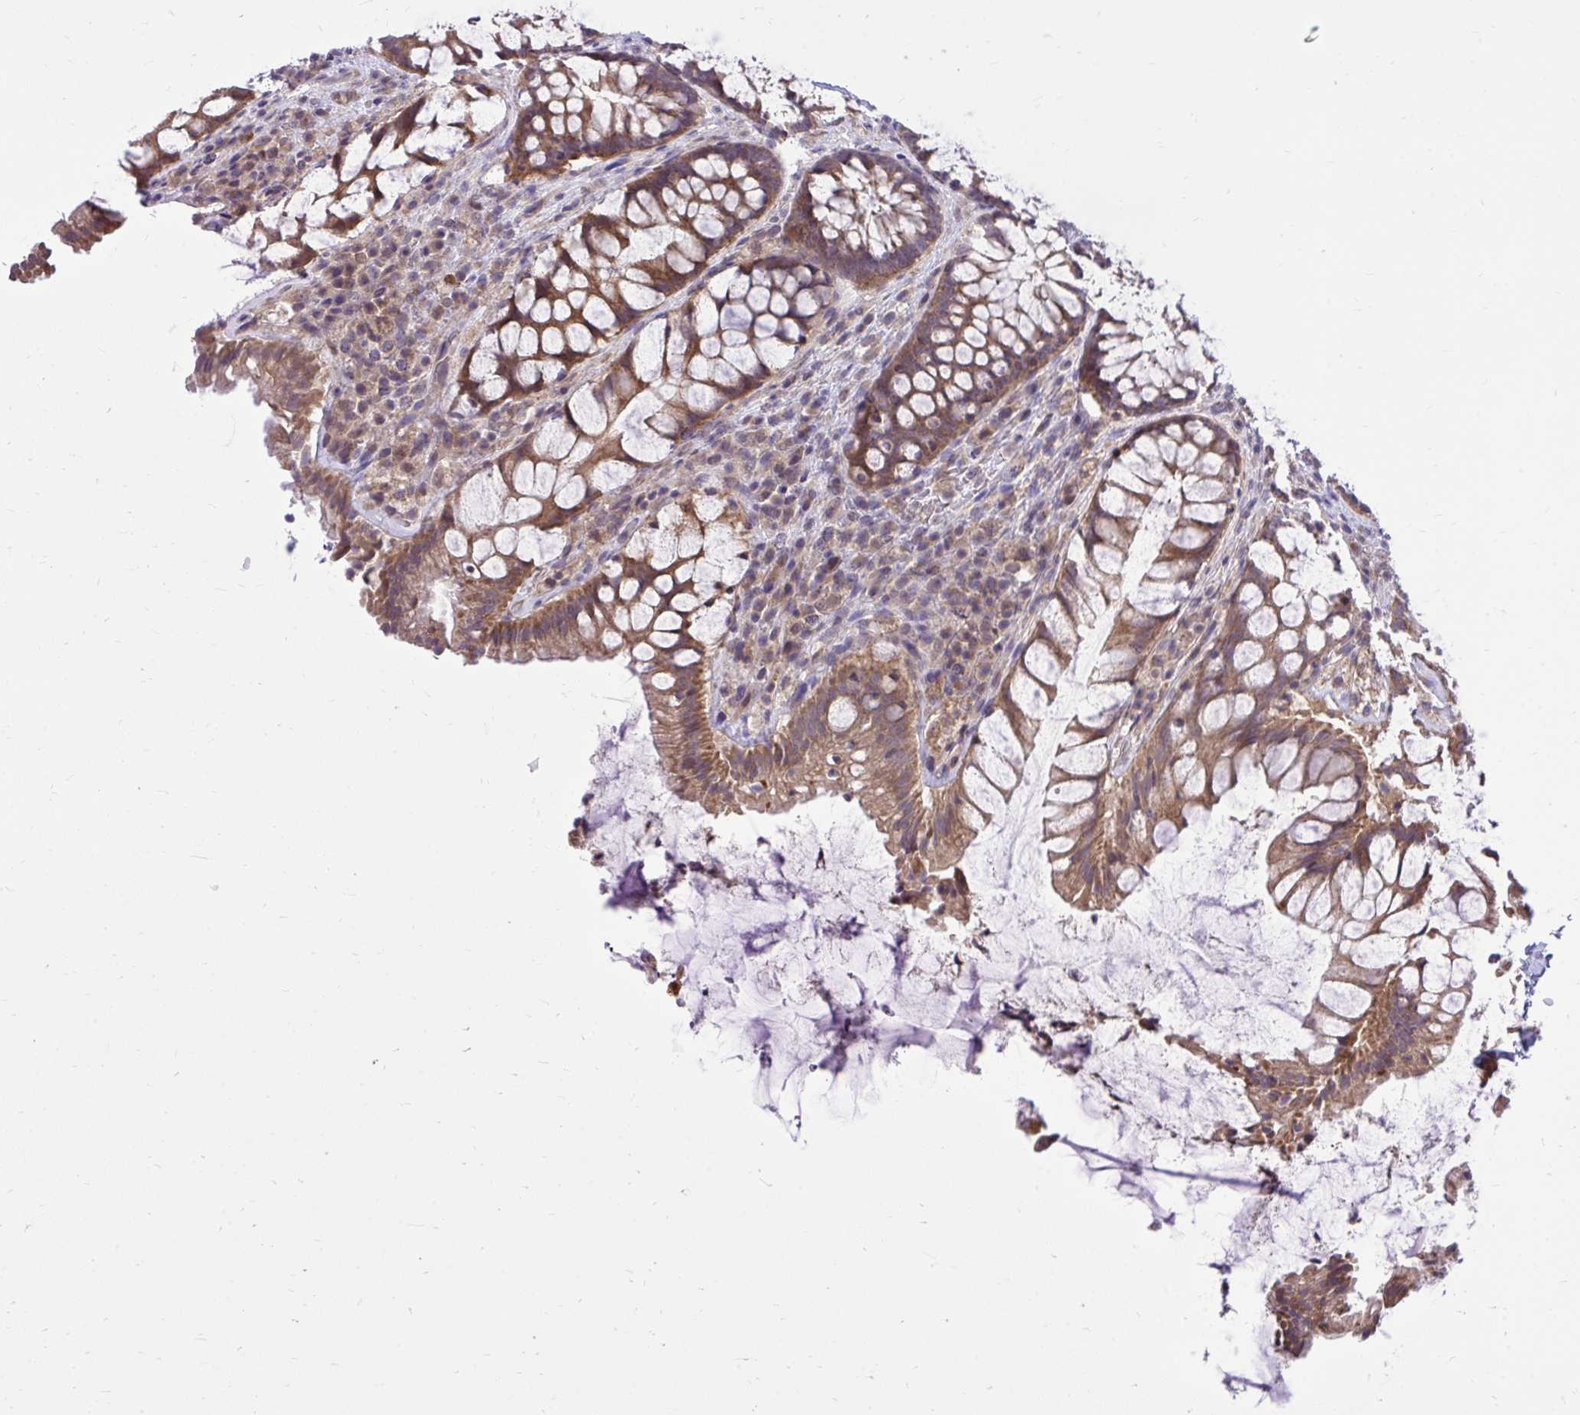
{"staining": {"intensity": "moderate", "quantity": ">75%", "location": "cytoplasmic/membranous"}, "tissue": "rectum", "cell_type": "Glandular cells", "image_type": "normal", "snomed": [{"axis": "morphology", "description": "Normal tissue, NOS"}, {"axis": "topography", "description": "Rectum"}], "caption": "There is medium levels of moderate cytoplasmic/membranous staining in glandular cells of unremarkable rectum, as demonstrated by immunohistochemical staining (brown color).", "gene": "CEACAM18", "patient": {"sex": "female", "age": 58}}